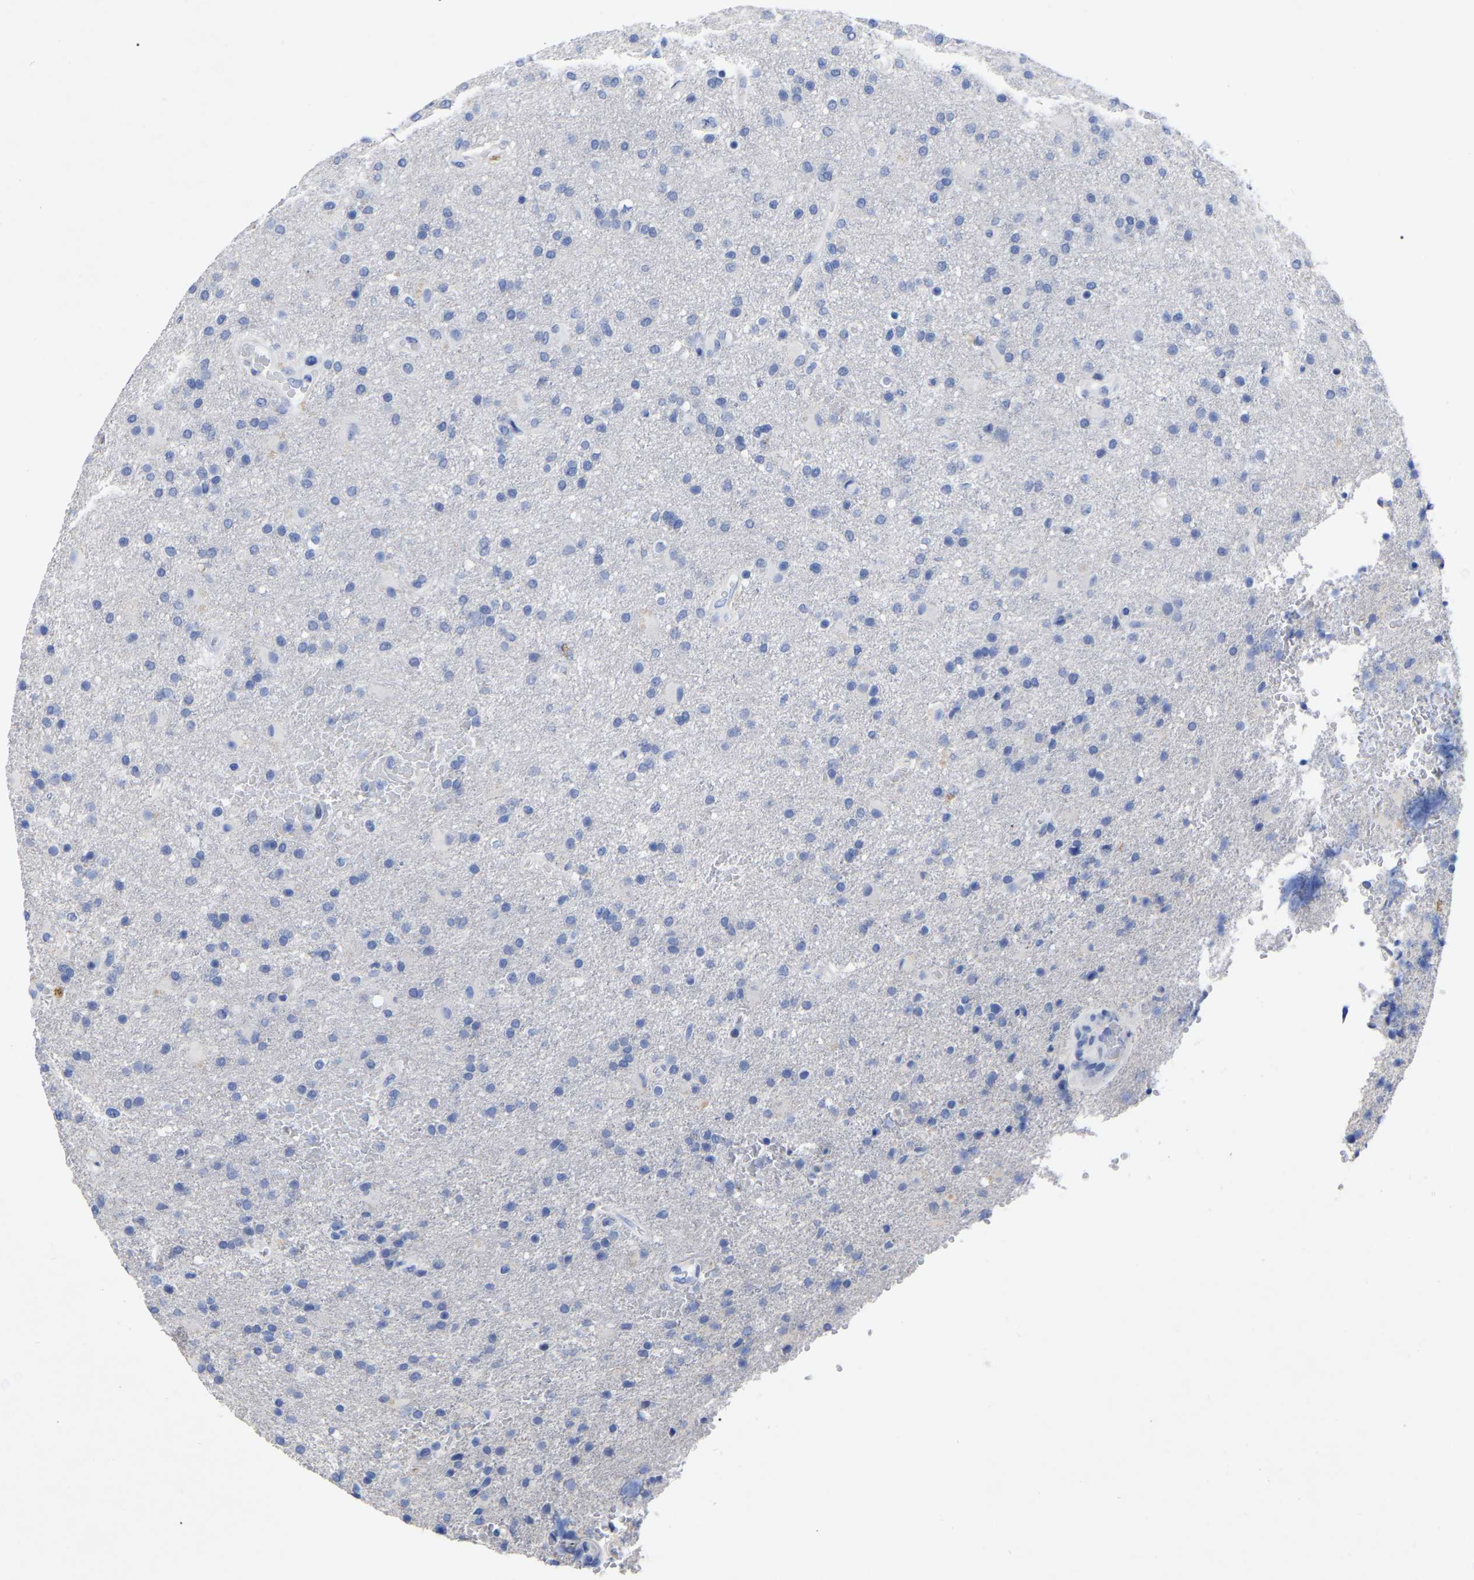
{"staining": {"intensity": "negative", "quantity": "none", "location": "none"}, "tissue": "glioma", "cell_type": "Tumor cells", "image_type": "cancer", "snomed": [{"axis": "morphology", "description": "Glioma, malignant, High grade"}, {"axis": "topography", "description": "Brain"}], "caption": "IHC histopathology image of glioma stained for a protein (brown), which displays no staining in tumor cells.", "gene": "ANXA13", "patient": {"sex": "male", "age": 72}}